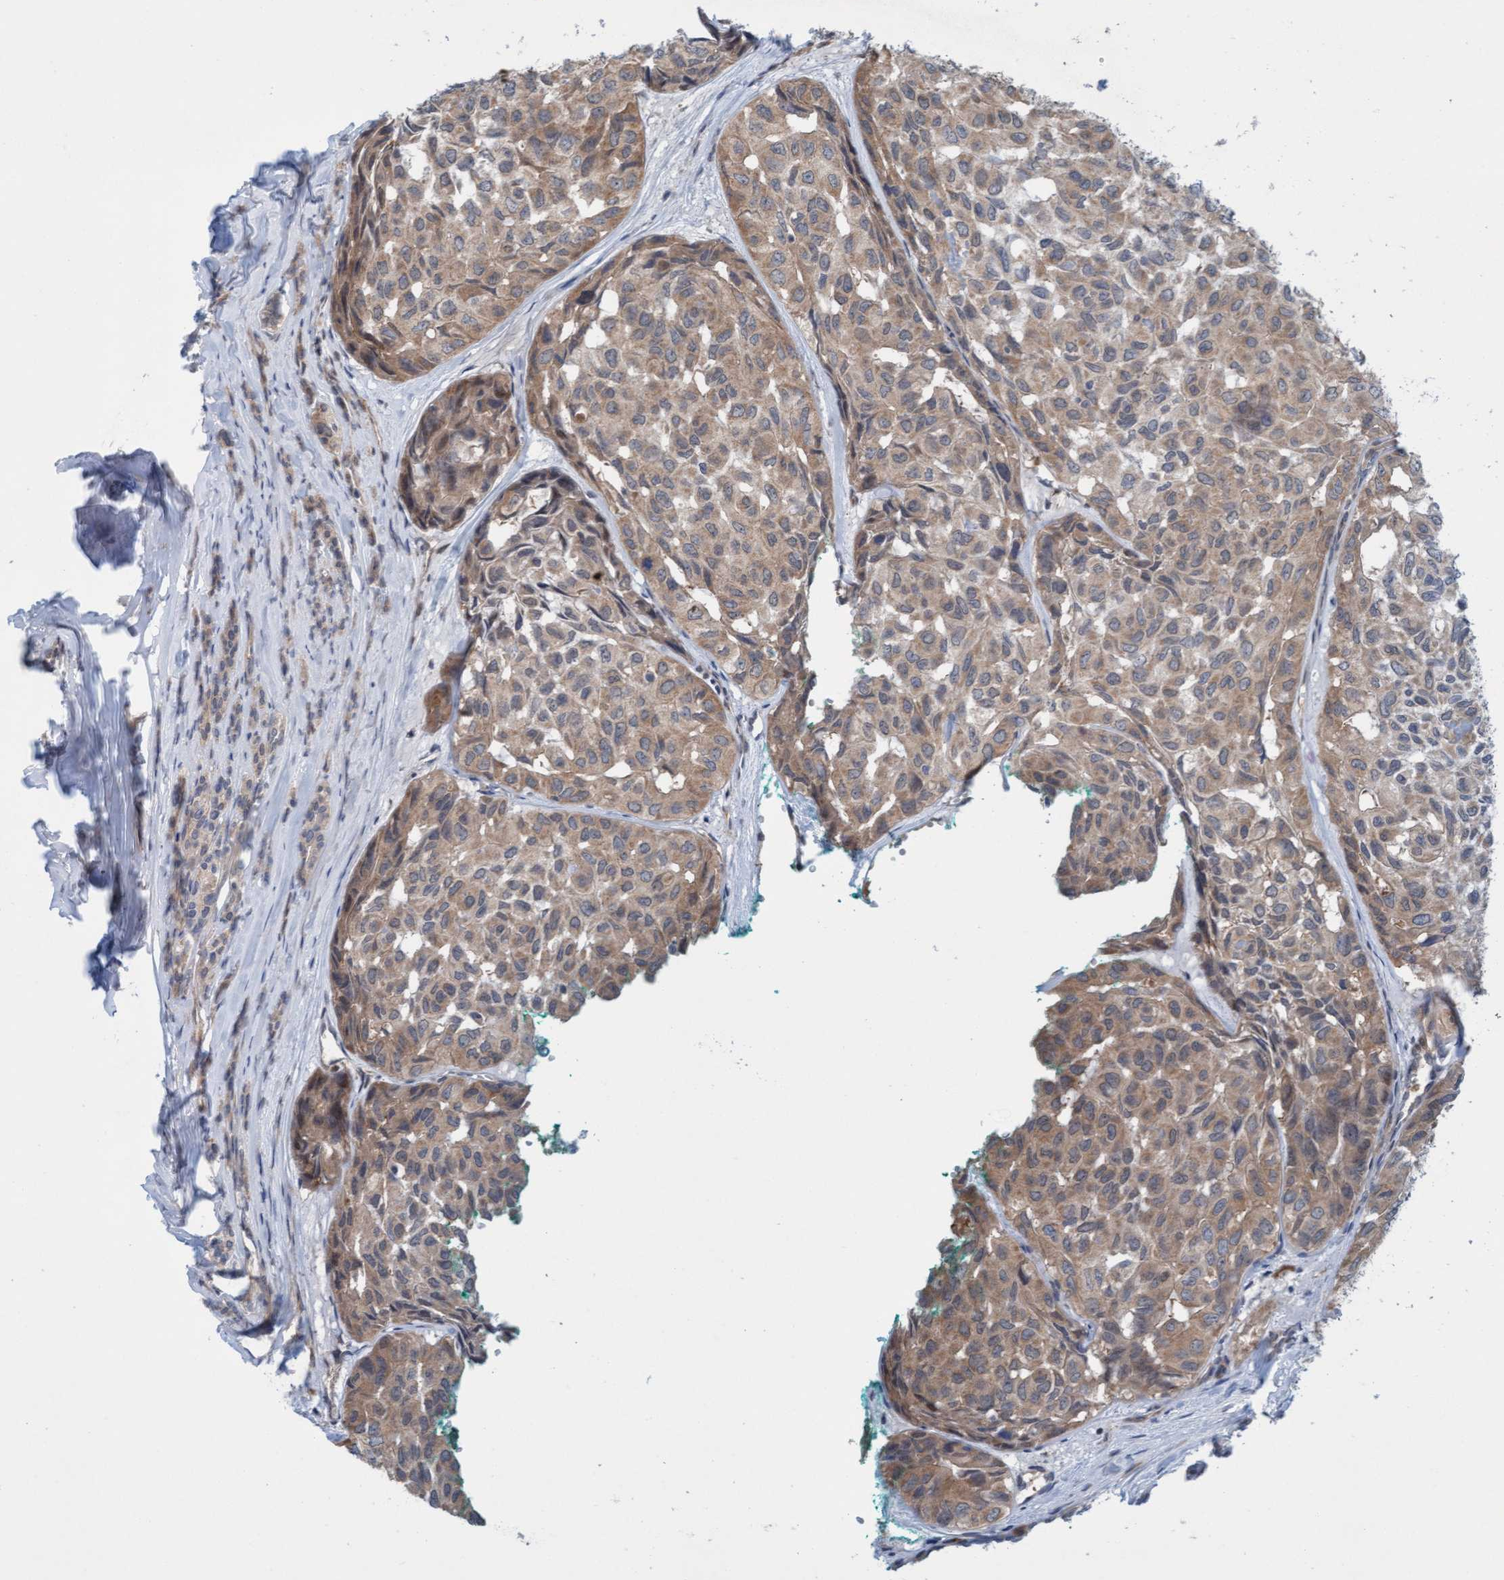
{"staining": {"intensity": "weak", "quantity": ">75%", "location": "cytoplasmic/membranous"}, "tissue": "head and neck cancer", "cell_type": "Tumor cells", "image_type": "cancer", "snomed": [{"axis": "morphology", "description": "Adenocarcinoma, NOS"}, {"axis": "topography", "description": "Salivary gland, NOS"}, {"axis": "topography", "description": "Head-Neck"}], "caption": "Immunohistochemical staining of adenocarcinoma (head and neck) displays low levels of weak cytoplasmic/membranous expression in about >75% of tumor cells.", "gene": "KLHL25", "patient": {"sex": "female", "age": 76}}